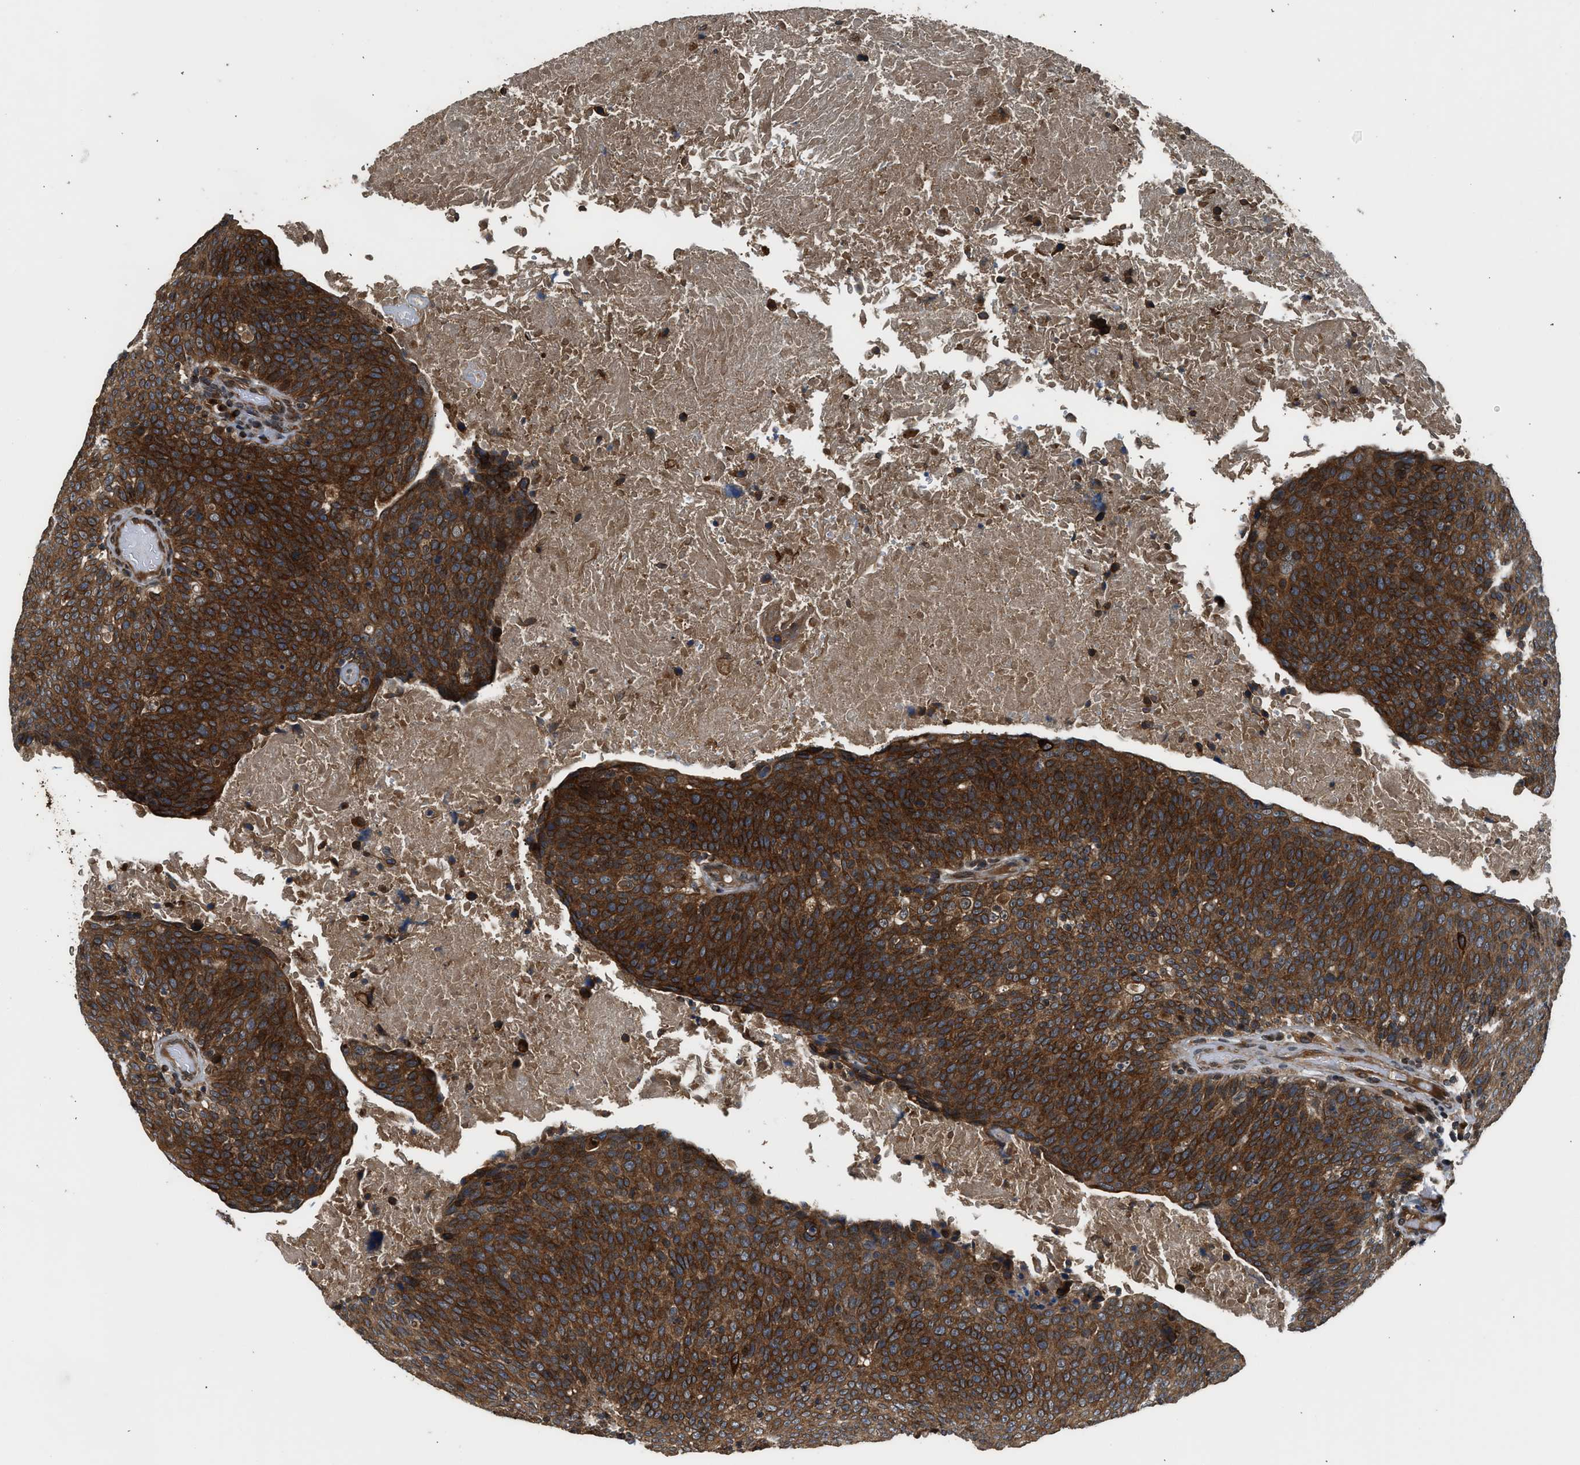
{"staining": {"intensity": "strong", "quantity": ">75%", "location": "cytoplasmic/membranous"}, "tissue": "head and neck cancer", "cell_type": "Tumor cells", "image_type": "cancer", "snomed": [{"axis": "morphology", "description": "Squamous cell carcinoma, NOS"}, {"axis": "morphology", "description": "Squamous cell carcinoma, metastatic, NOS"}, {"axis": "topography", "description": "Lymph node"}, {"axis": "topography", "description": "Head-Neck"}], "caption": "Immunohistochemistry (IHC) histopathology image of neoplastic tissue: human head and neck metastatic squamous cell carcinoma stained using immunohistochemistry demonstrates high levels of strong protein expression localized specifically in the cytoplasmic/membranous of tumor cells, appearing as a cytoplasmic/membranous brown color.", "gene": "RETREG3", "patient": {"sex": "male", "age": 62}}